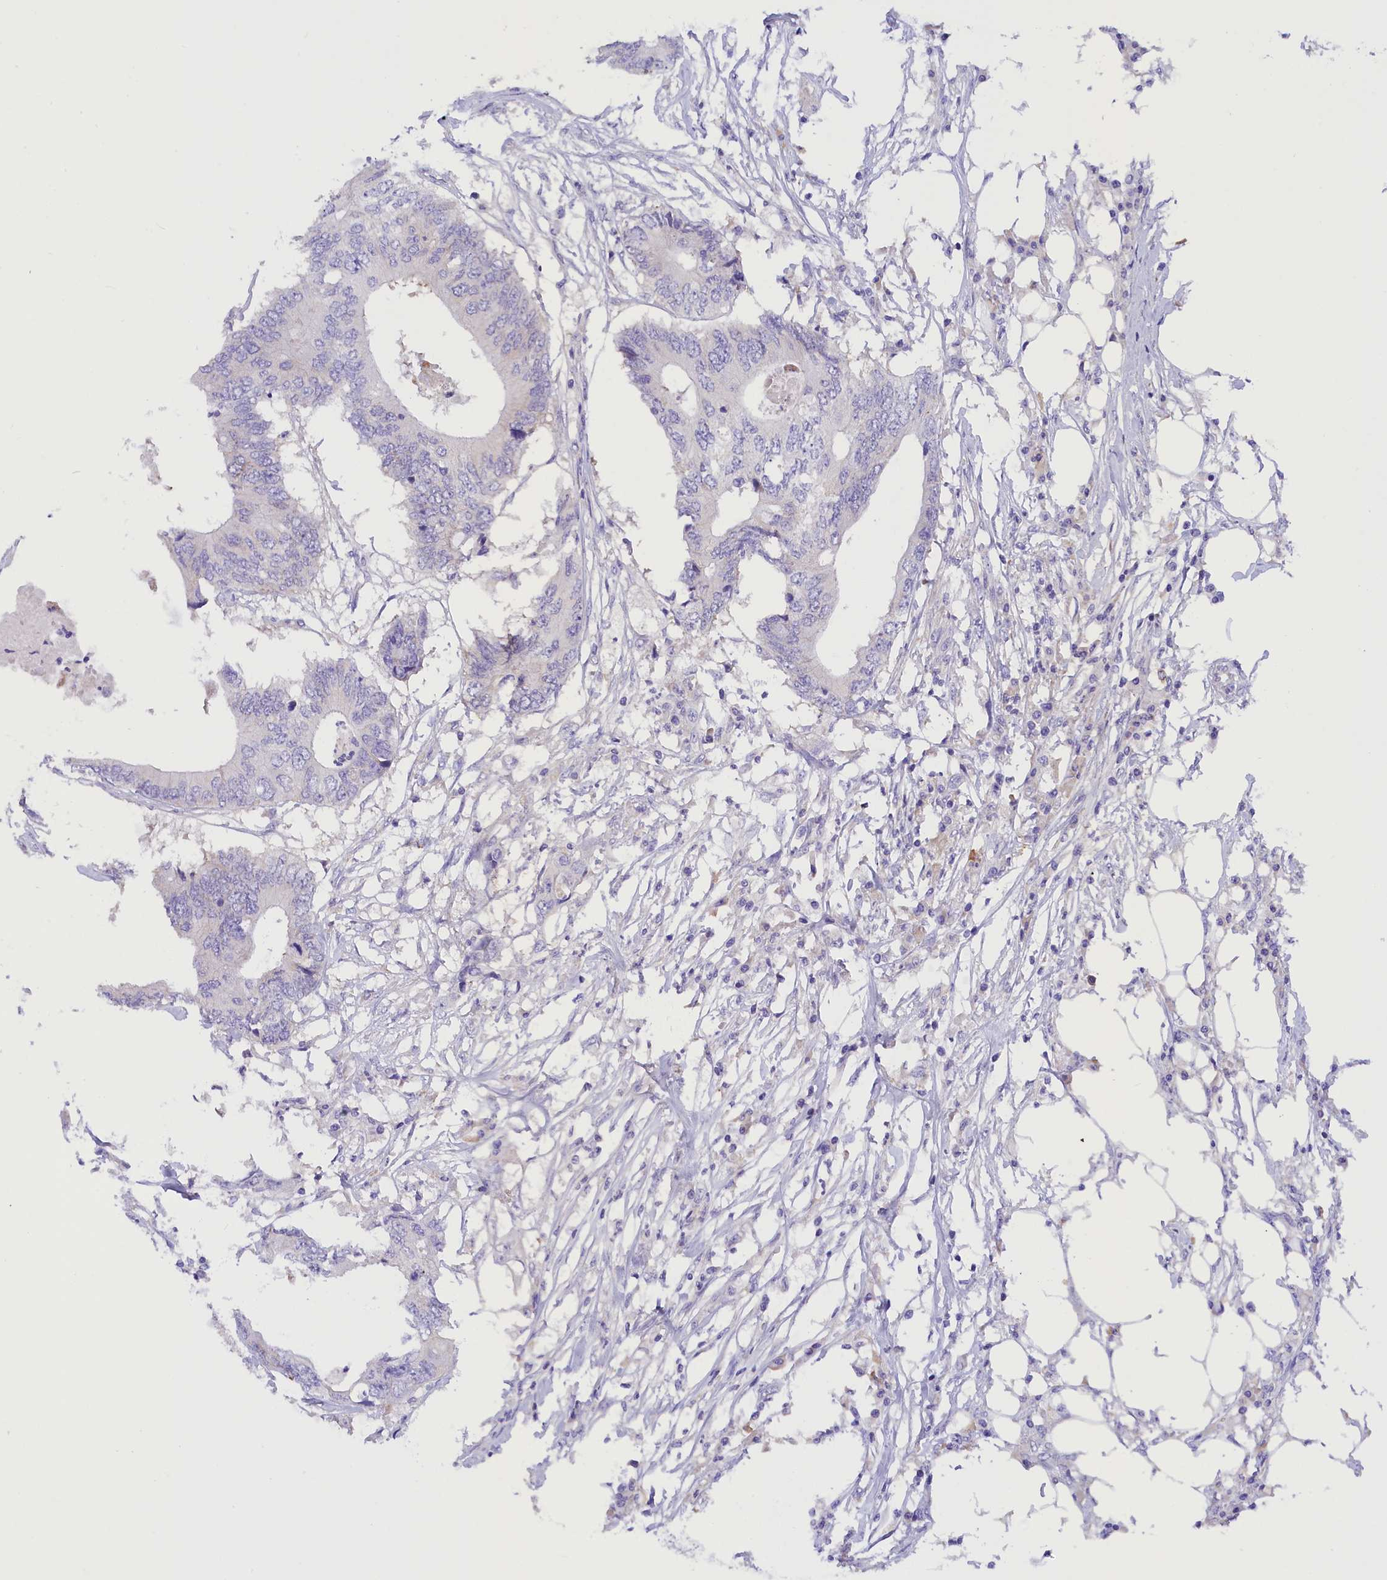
{"staining": {"intensity": "negative", "quantity": "none", "location": "none"}, "tissue": "colorectal cancer", "cell_type": "Tumor cells", "image_type": "cancer", "snomed": [{"axis": "morphology", "description": "Adenocarcinoma, NOS"}, {"axis": "topography", "description": "Colon"}], "caption": "Immunohistochemistry histopathology image of neoplastic tissue: human colorectal adenocarcinoma stained with DAB (3,3'-diaminobenzidine) displays no significant protein positivity in tumor cells.", "gene": "COL6A5", "patient": {"sex": "male", "age": 71}}